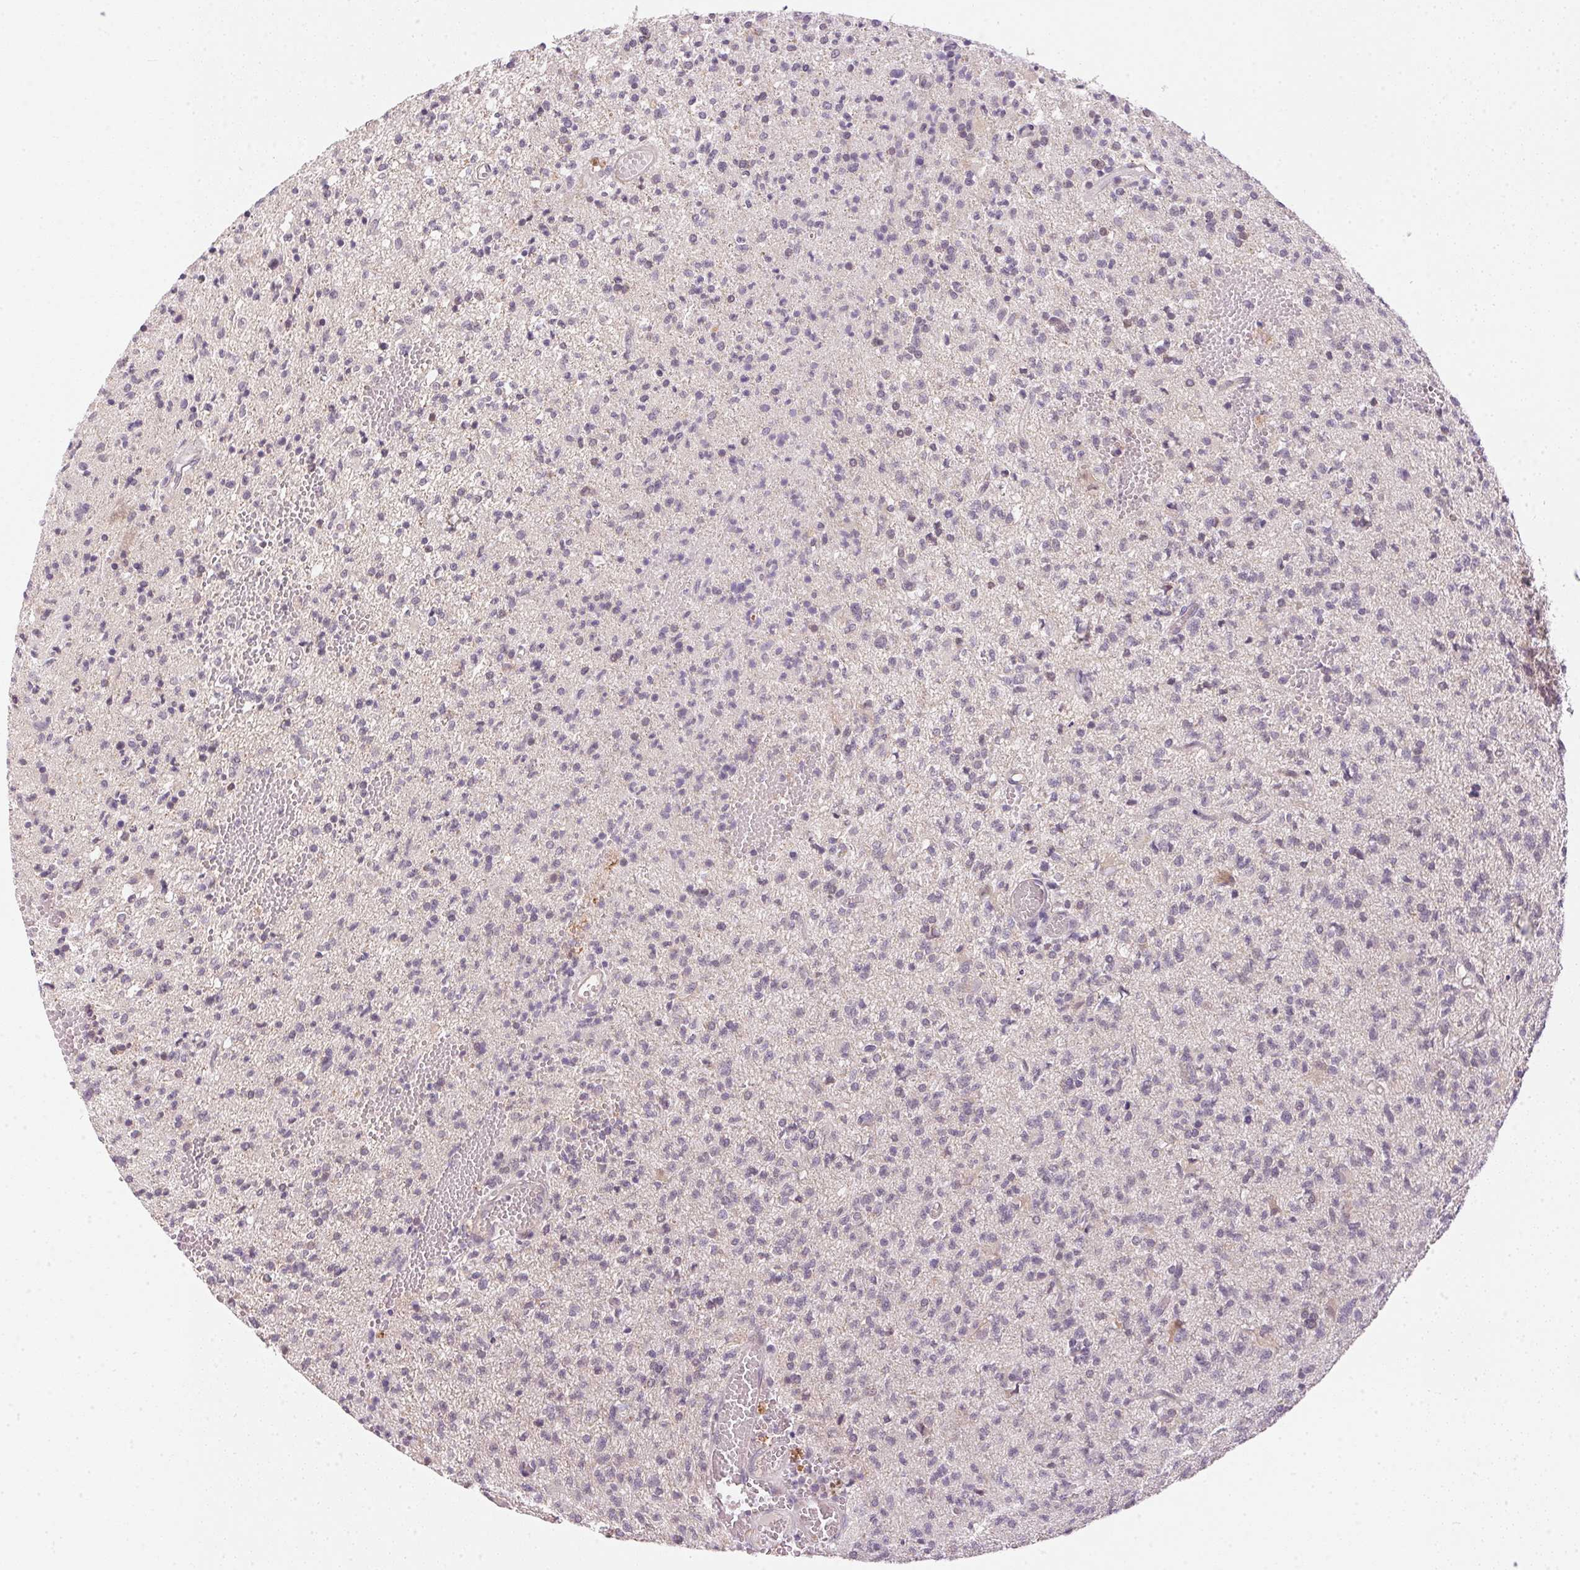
{"staining": {"intensity": "negative", "quantity": "none", "location": "none"}, "tissue": "glioma", "cell_type": "Tumor cells", "image_type": "cancer", "snomed": [{"axis": "morphology", "description": "Glioma, malignant, Low grade"}, {"axis": "topography", "description": "Brain"}], "caption": "Immunohistochemistry of malignant glioma (low-grade) shows no staining in tumor cells. (Stains: DAB IHC with hematoxylin counter stain, Microscopy: brightfield microscopy at high magnification).", "gene": "TTC23L", "patient": {"sex": "male", "age": 64}}